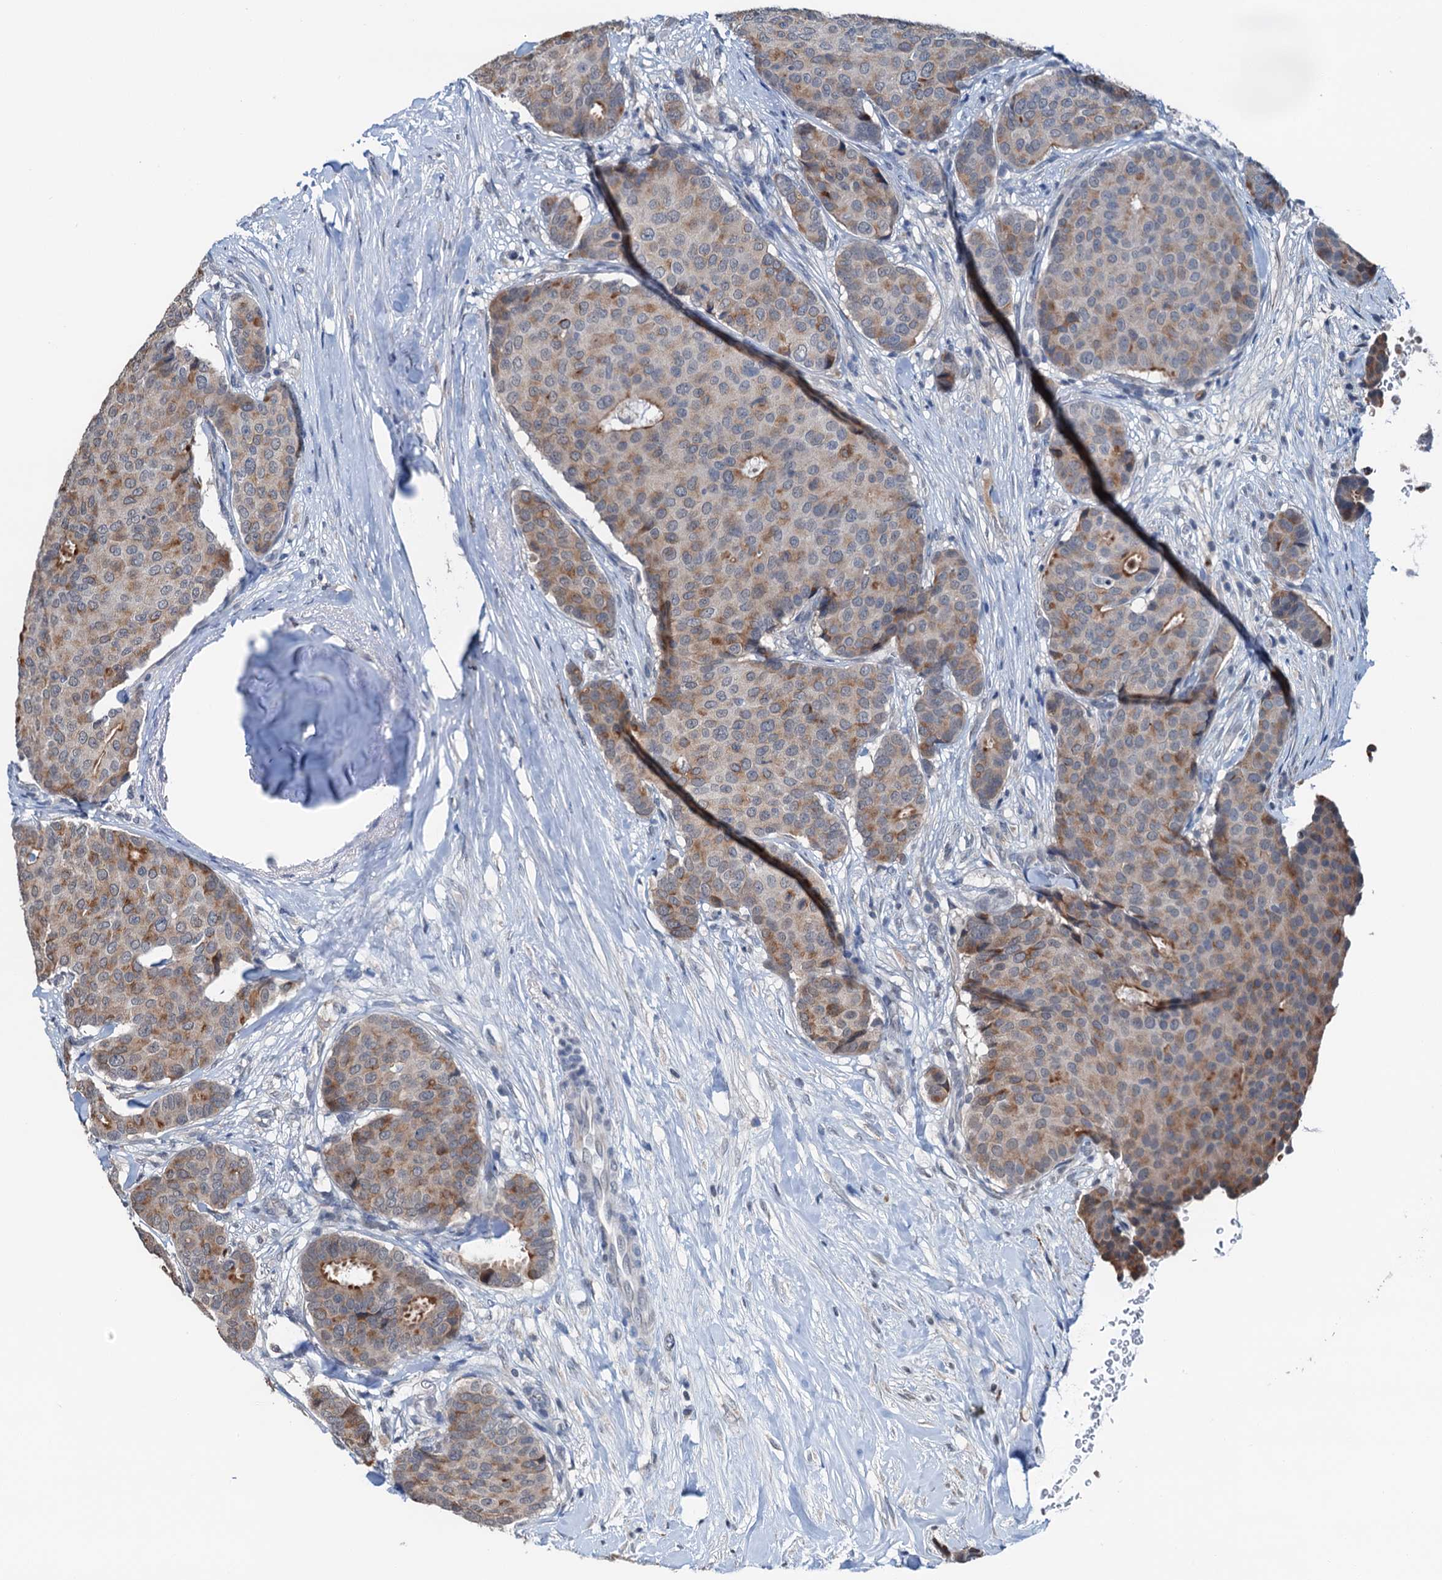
{"staining": {"intensity": "moderate", "quantity": "25%-75%", "location": "cytoplasmic/membranous"}, "tissue": "breast cancer", "cell_type": "Tumor cells", "image_type": "cancer", "snomed": [{"axis": "morphology", "description": "Duct carcinoma"}, {"axis": "topography", "description": "Breast"}], "caption": "DAB (3,3'-diaminobenzidine) immunohistochemical staining of human intraductal carcinoma (breast) reveals moderate cytoplasmic/membranous protein positivity in approximately 25%-75% of tumor cells. The staining was performed using DAB (3,3'-diaminobenzidine), with brown indicating positive protein expression. Nuclei are stained blue with hematoxylin.", "gene": "SHLD1", "patient": {"sex": "female", "age": 75}}